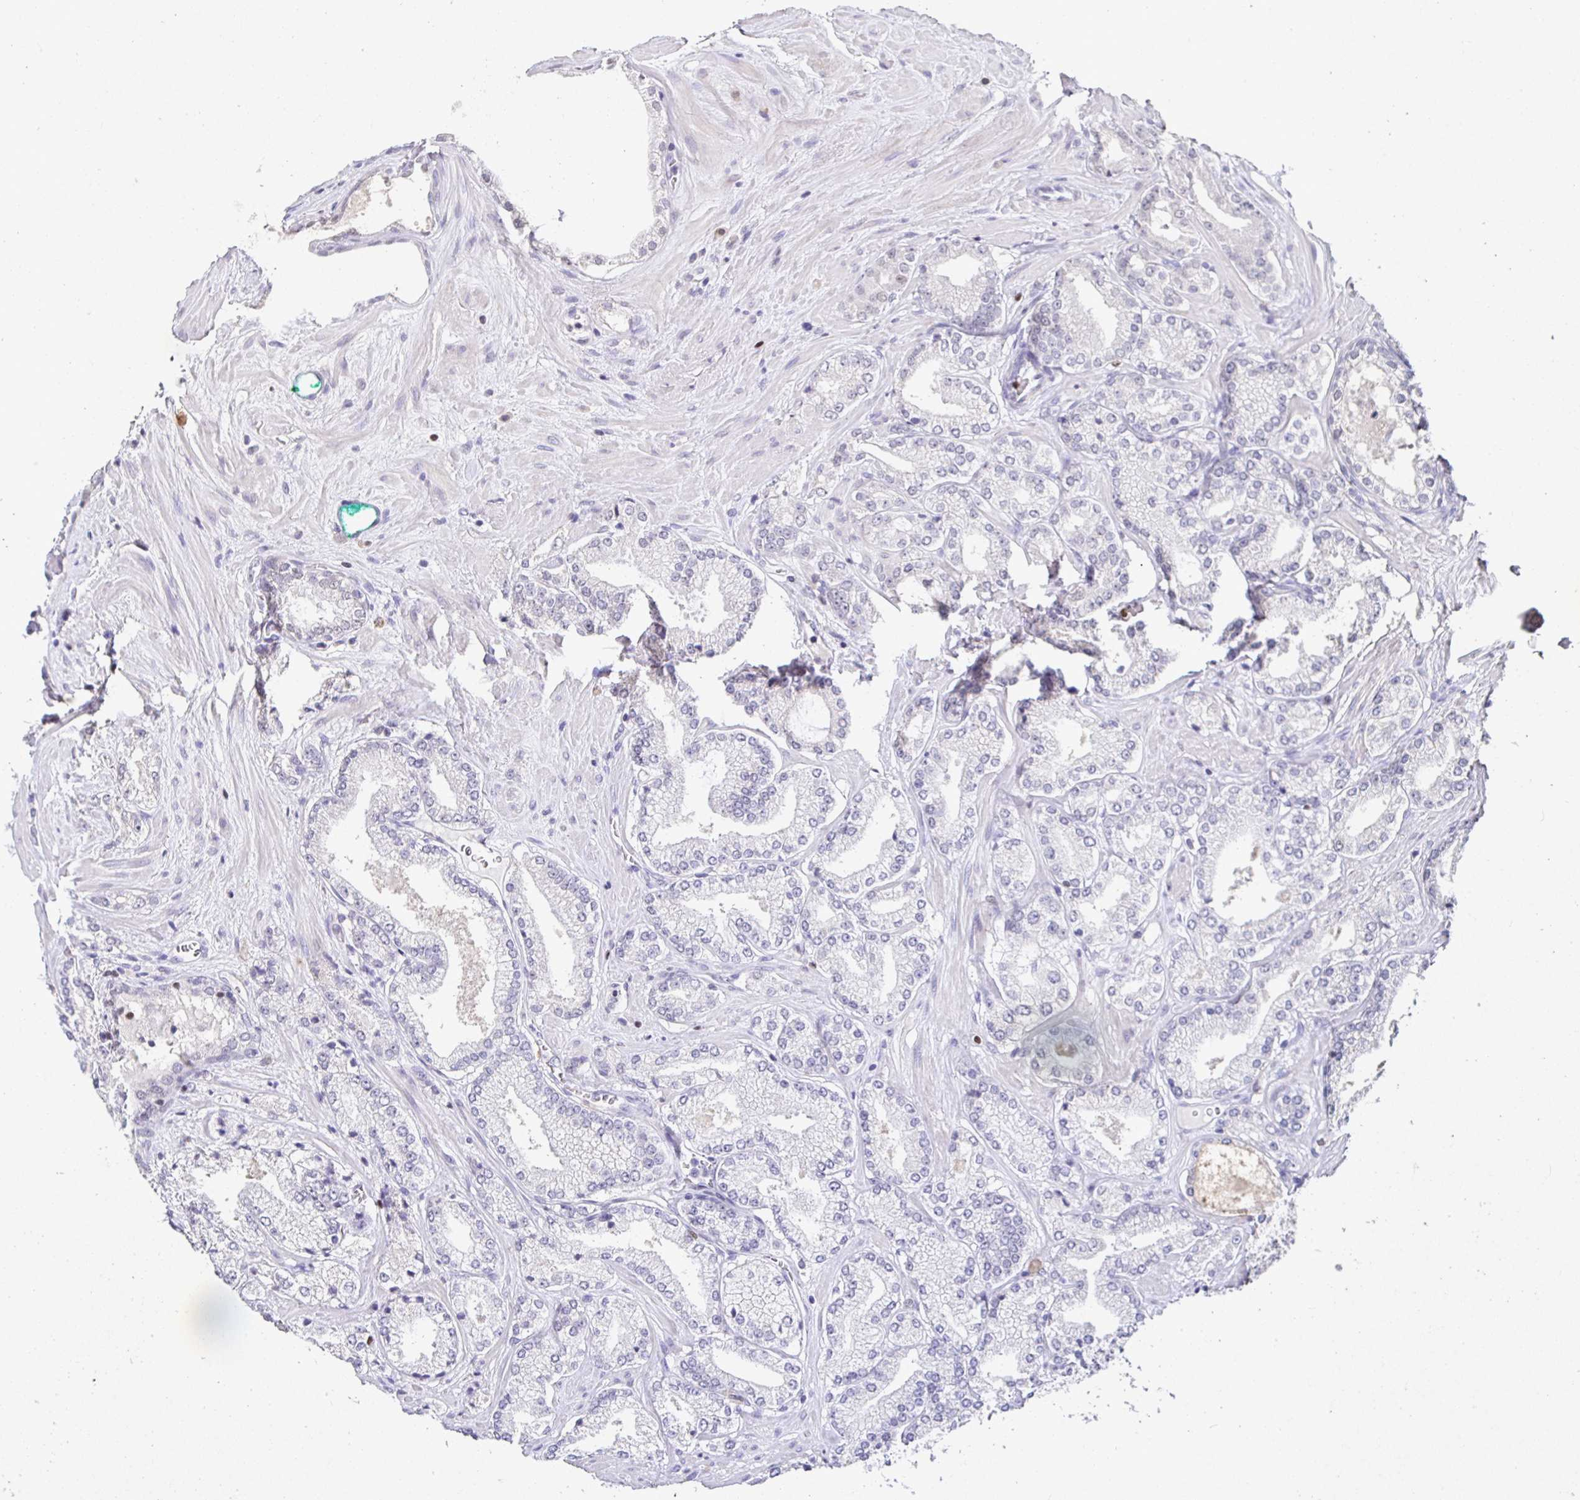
{"staining": {"intensity": "negative", "quantity": "none", "location": "none"}, "tissue": "prostate cancer", "cell_type": "Tumor cells", "image_type": "cancer", "snomed": [{"axis": "morphology", "description": "Adenocarcinoma, High grade"}, {"axis": "topography", "description": "Prostate"}], "caption": "Immunohistochemistry histopathology image of neoplastic tissue: prostate adenocarcinoma (high-grade) stained with DAB (3,3'-diaminobenzidine) displays no significant protein staining in tumor cells.", "gene": "SATB1", "patient": {"sex": "male", "age": 63}}